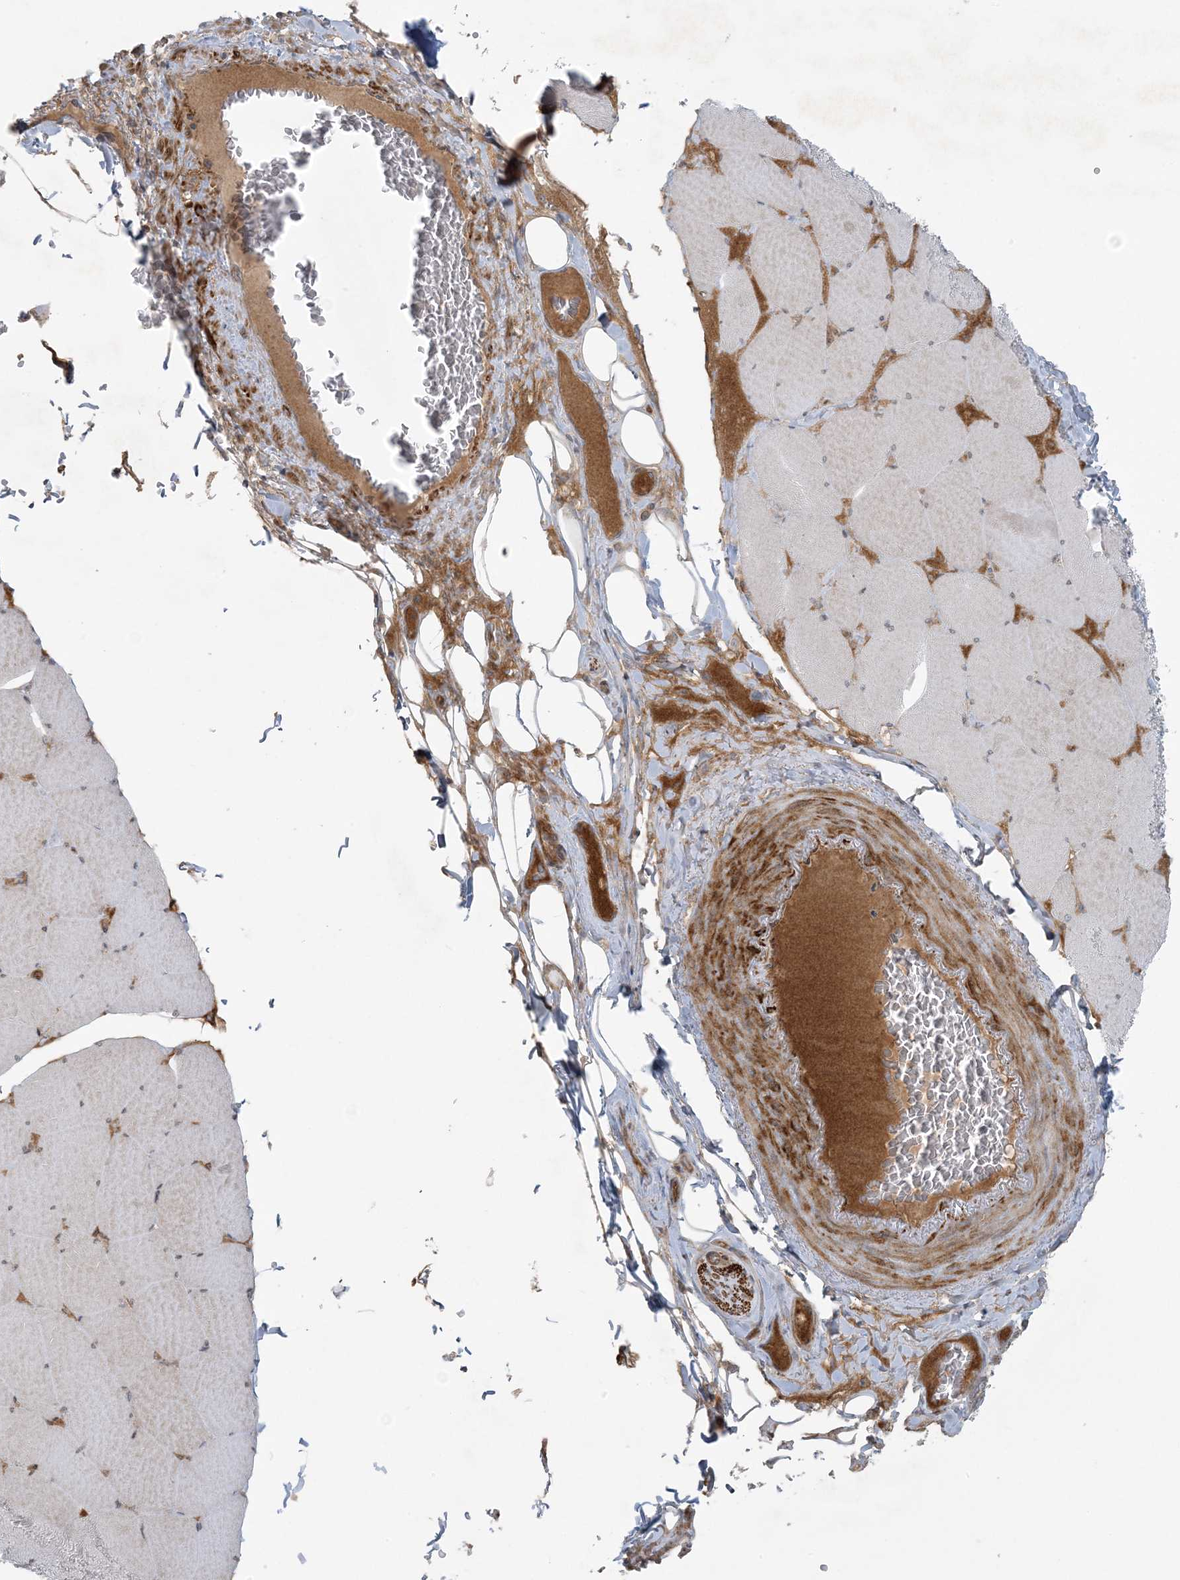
{"staining": {"intensity": "moderate", "quantity": "<25%", "location": "cytoplasmic/membranous"}, "tissue": "skeletal muscle", "cell_type": "Myocytes", "image_type": "normal", "snomed": [{"axis": "morphology", "description": "Normal tissue, NOS"}, {"axis": "topography", "description": "Skeletal muscle"}, {"axis": "topography", "description": "Head-Neck"}], "caption": "Myocytes demonstrate low levels of moderate cytoplasmic/membranous staining in approximately <25% of cells in normal skeletal muscle.", "gene": "PIK3R4", "patient": {"sex": "male", "age": 66}}